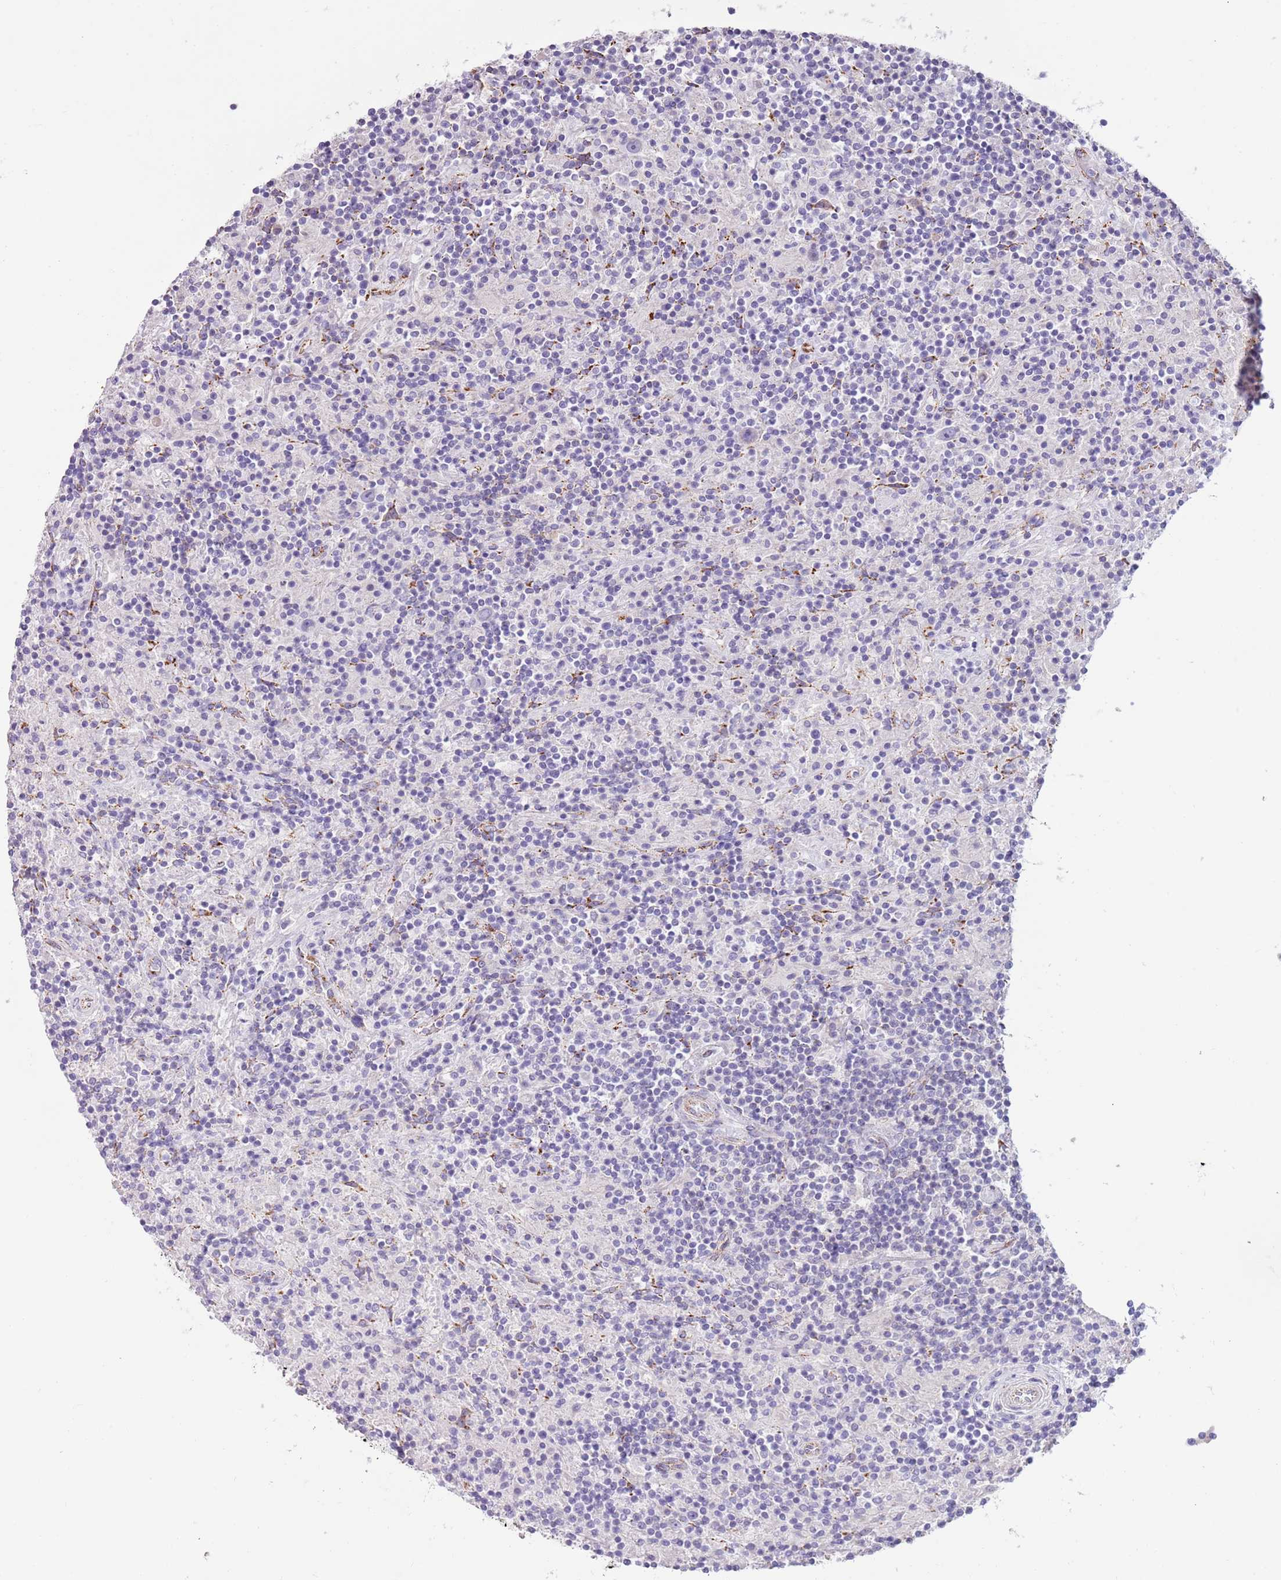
{"staining": {"intensity": "negative", "quantity": "none", "location": "none"}, "tissue": "lymphoma", "cell_type": "Tumor cells", "image_type": "cancer", "snomed": [{"axis": "morphology", "description": "Hodgkin's disease, NOS"}, {"axis": "topography", "description": "Lymph node"}], "caption": "An IHC micrograph of Hodgkin's disease is shown. There is no staining in tumor cells of Hodgkin's disease. (DAB (3,3'-diaminobenzidine) immunohistochemistry (IHC) with hematoxylin counter stain).", "gene": "RNF222", "patient": {"sex": "male", "age": 70}}